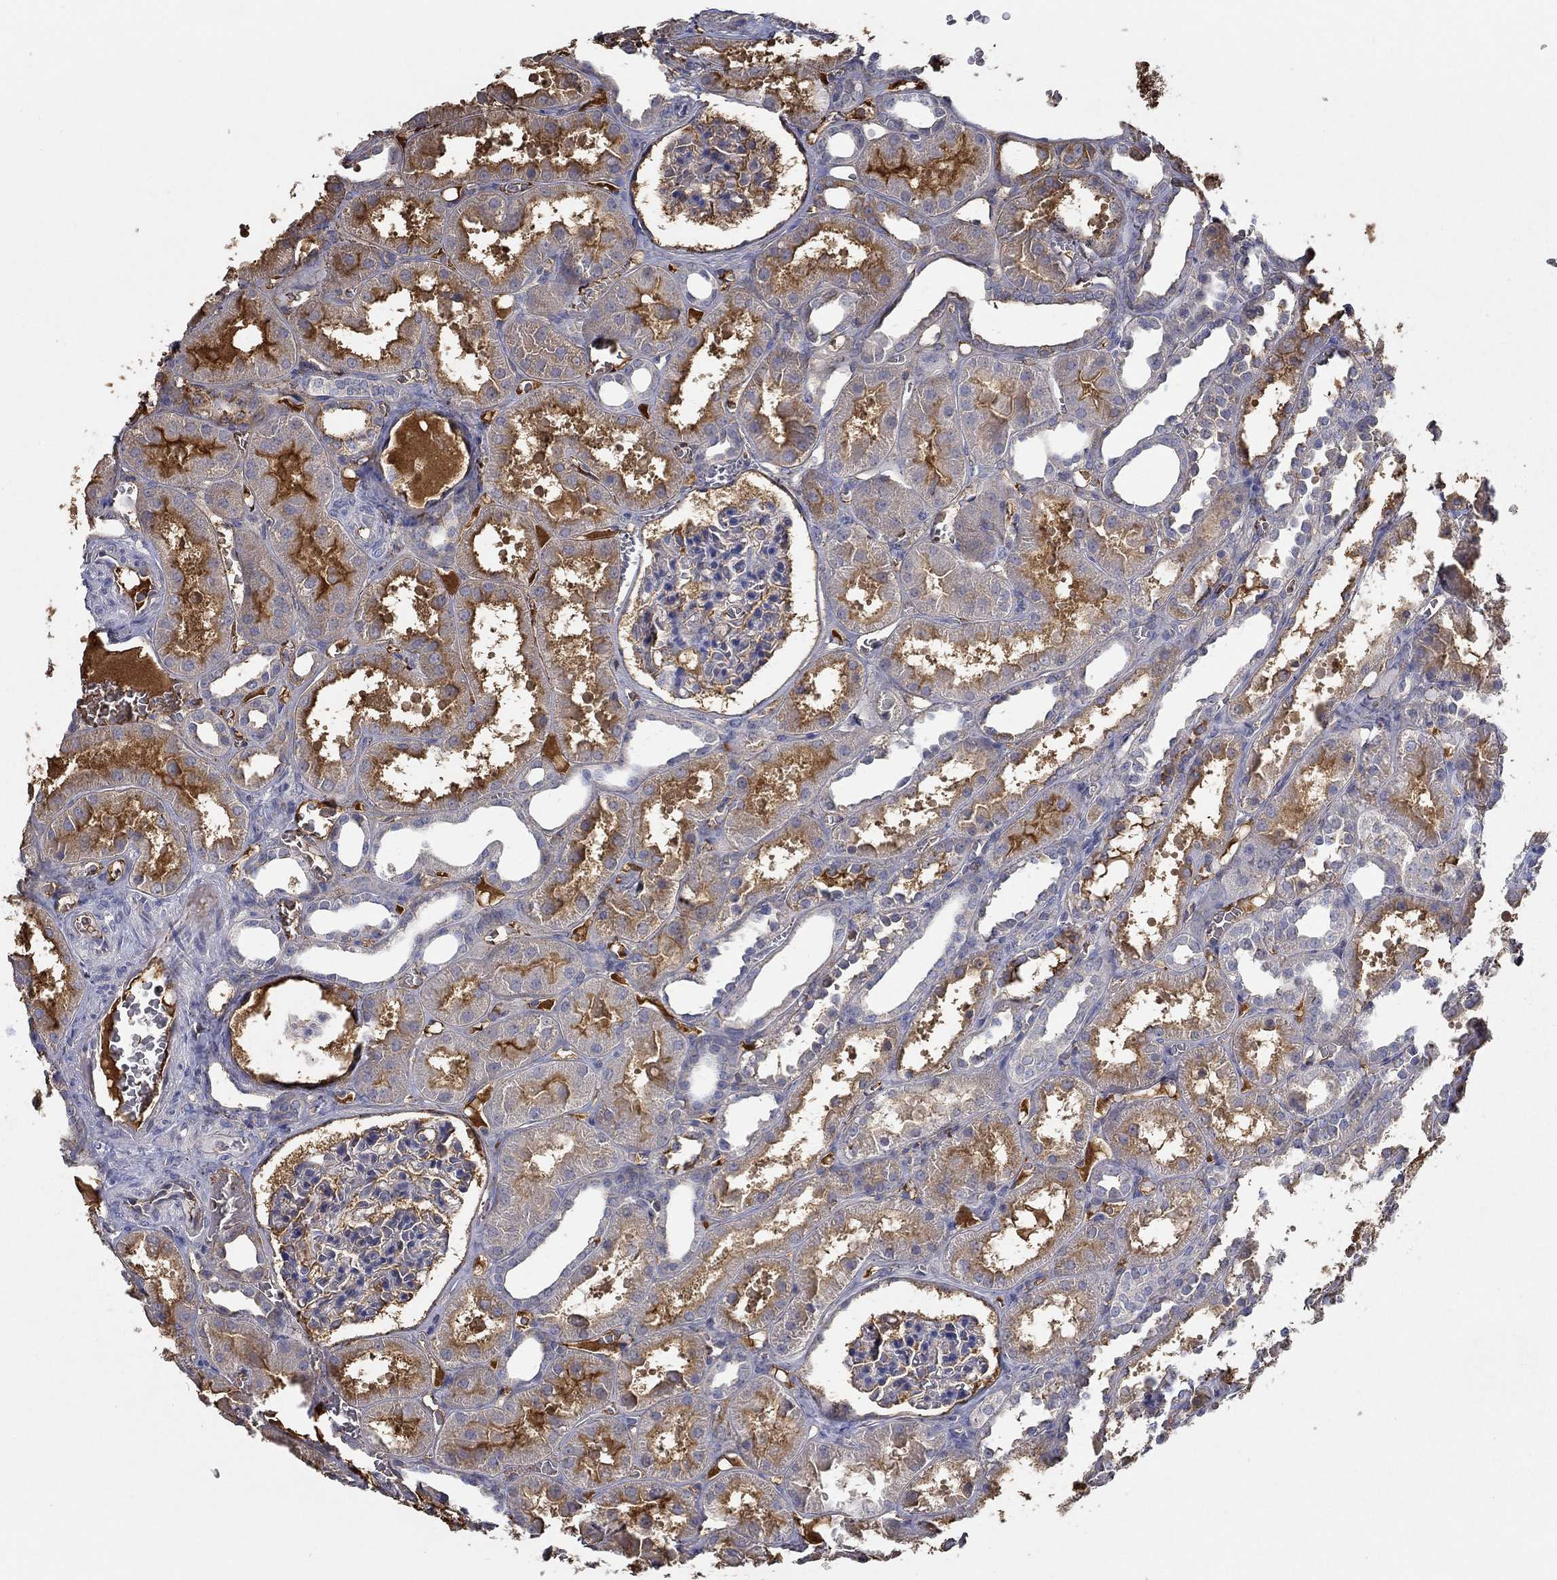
{"staining": {"intensity": "negative", "quantity": "none", "location": "none"}, "tissue": "kidney", "cell_type": "Cells in glomeruli", "image_type": "normal", "snomed": [{"axis": "morphology", "description": "Normal tissue, NOS"}, {"axis": "topography", "description": "Kidney"}], "caption": "Immunohistochemical staining of unremarkable human kidney demonstrates no significant positivity in cells in glomeruli.", "gene": "IL10", "patient": {"sex": "female", "age": 41}}